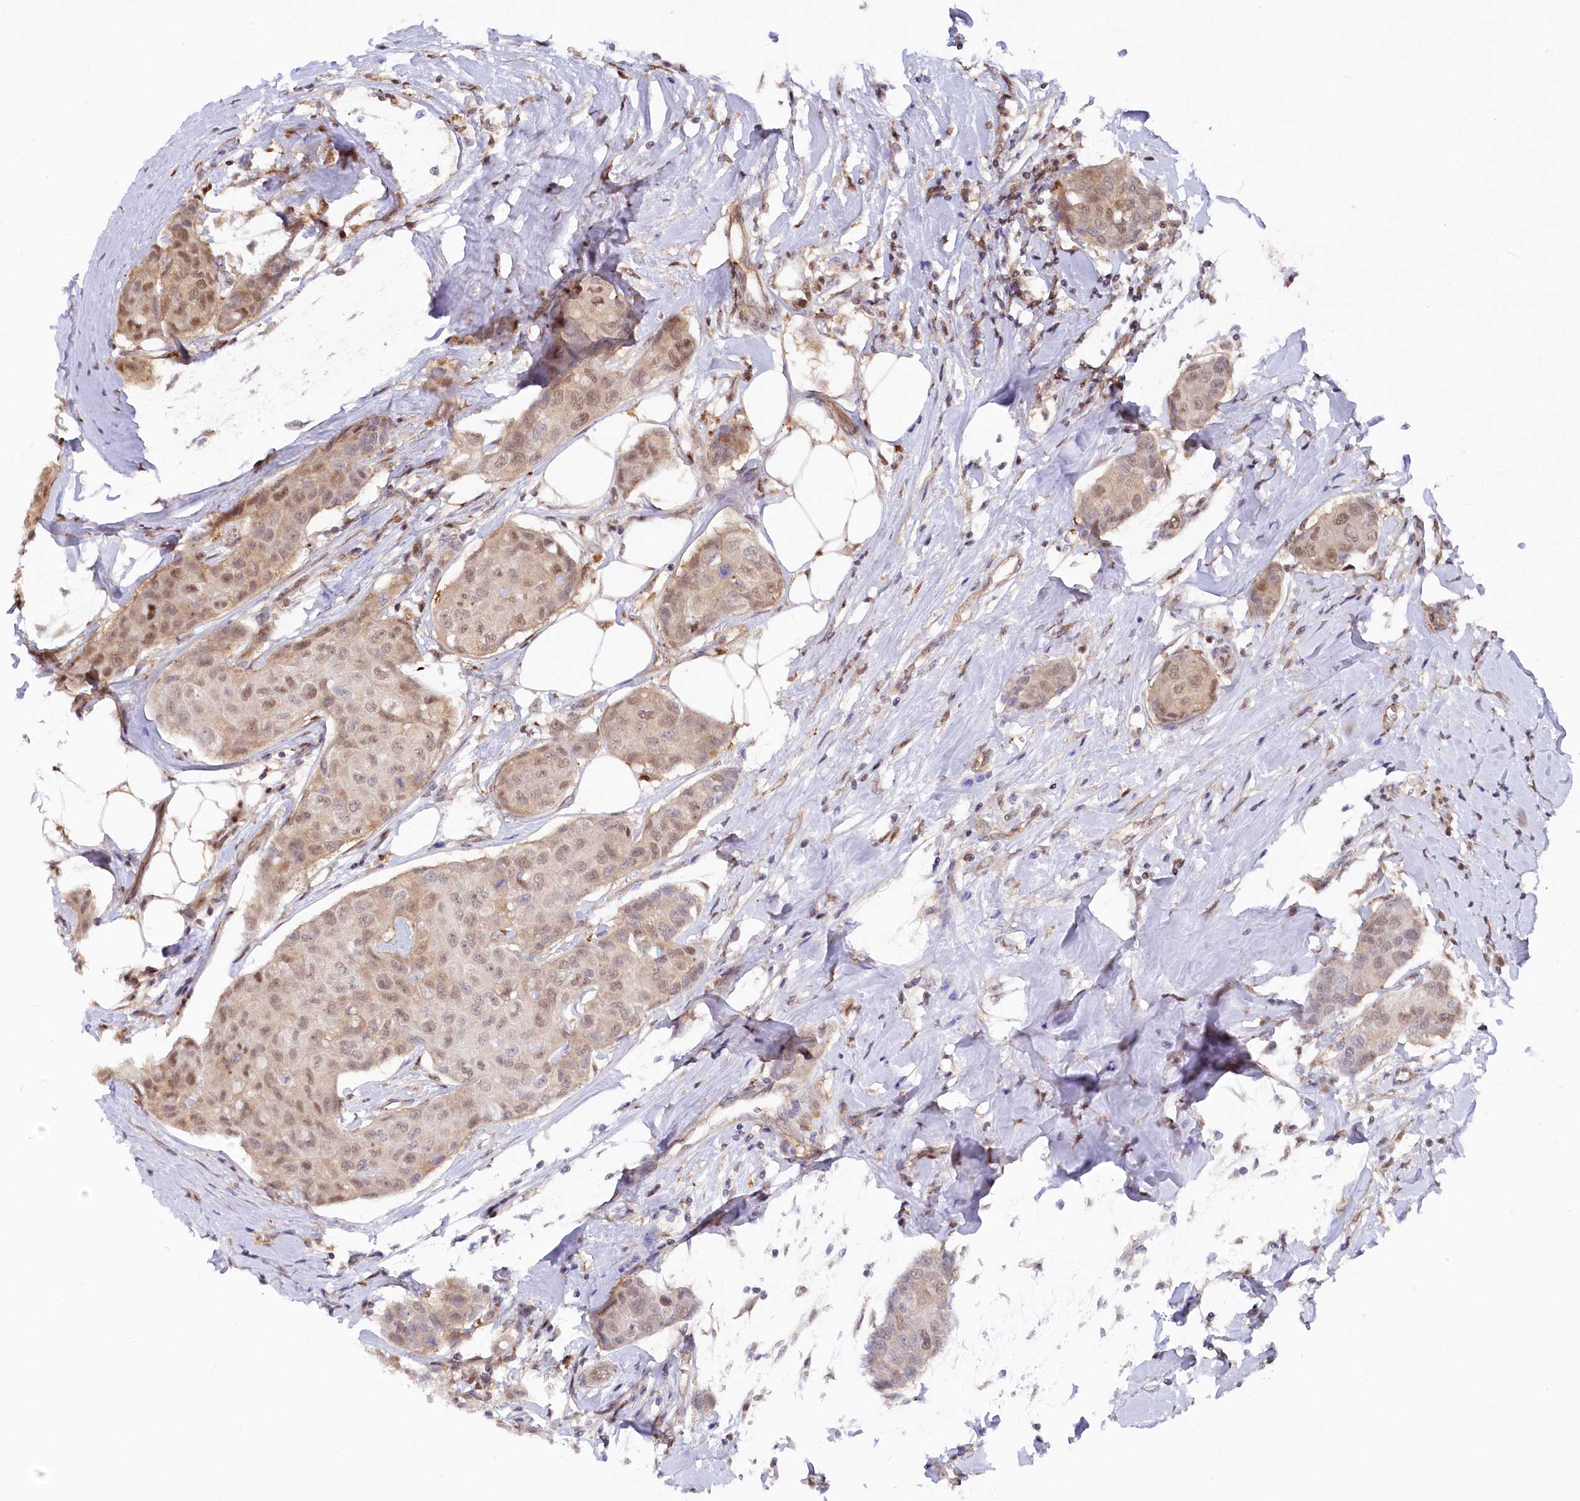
{"staining": {"intensity": "moderate", "quantity": "25%-75%", "location": "cytoplasmic/membranous,nuclear"}, "tissue": "breast cancer", "cell_type": "Tumor cells", "image_type": "cancer", "snomed": [{"axis": "morphology", "description": "Duct carcinoma"}, {"axis": "topography", "description": "Breast"}], "caption": "Brown immunohistochemical staining in human breast cancer (intraductal carcinoma) exhibits moderate cytoplasmic/membranous and nuclear staining in approximately 25%-75% of tumor cells.", "gene": "PSMA1", "patient": {"sex": "female", "age": 80}}